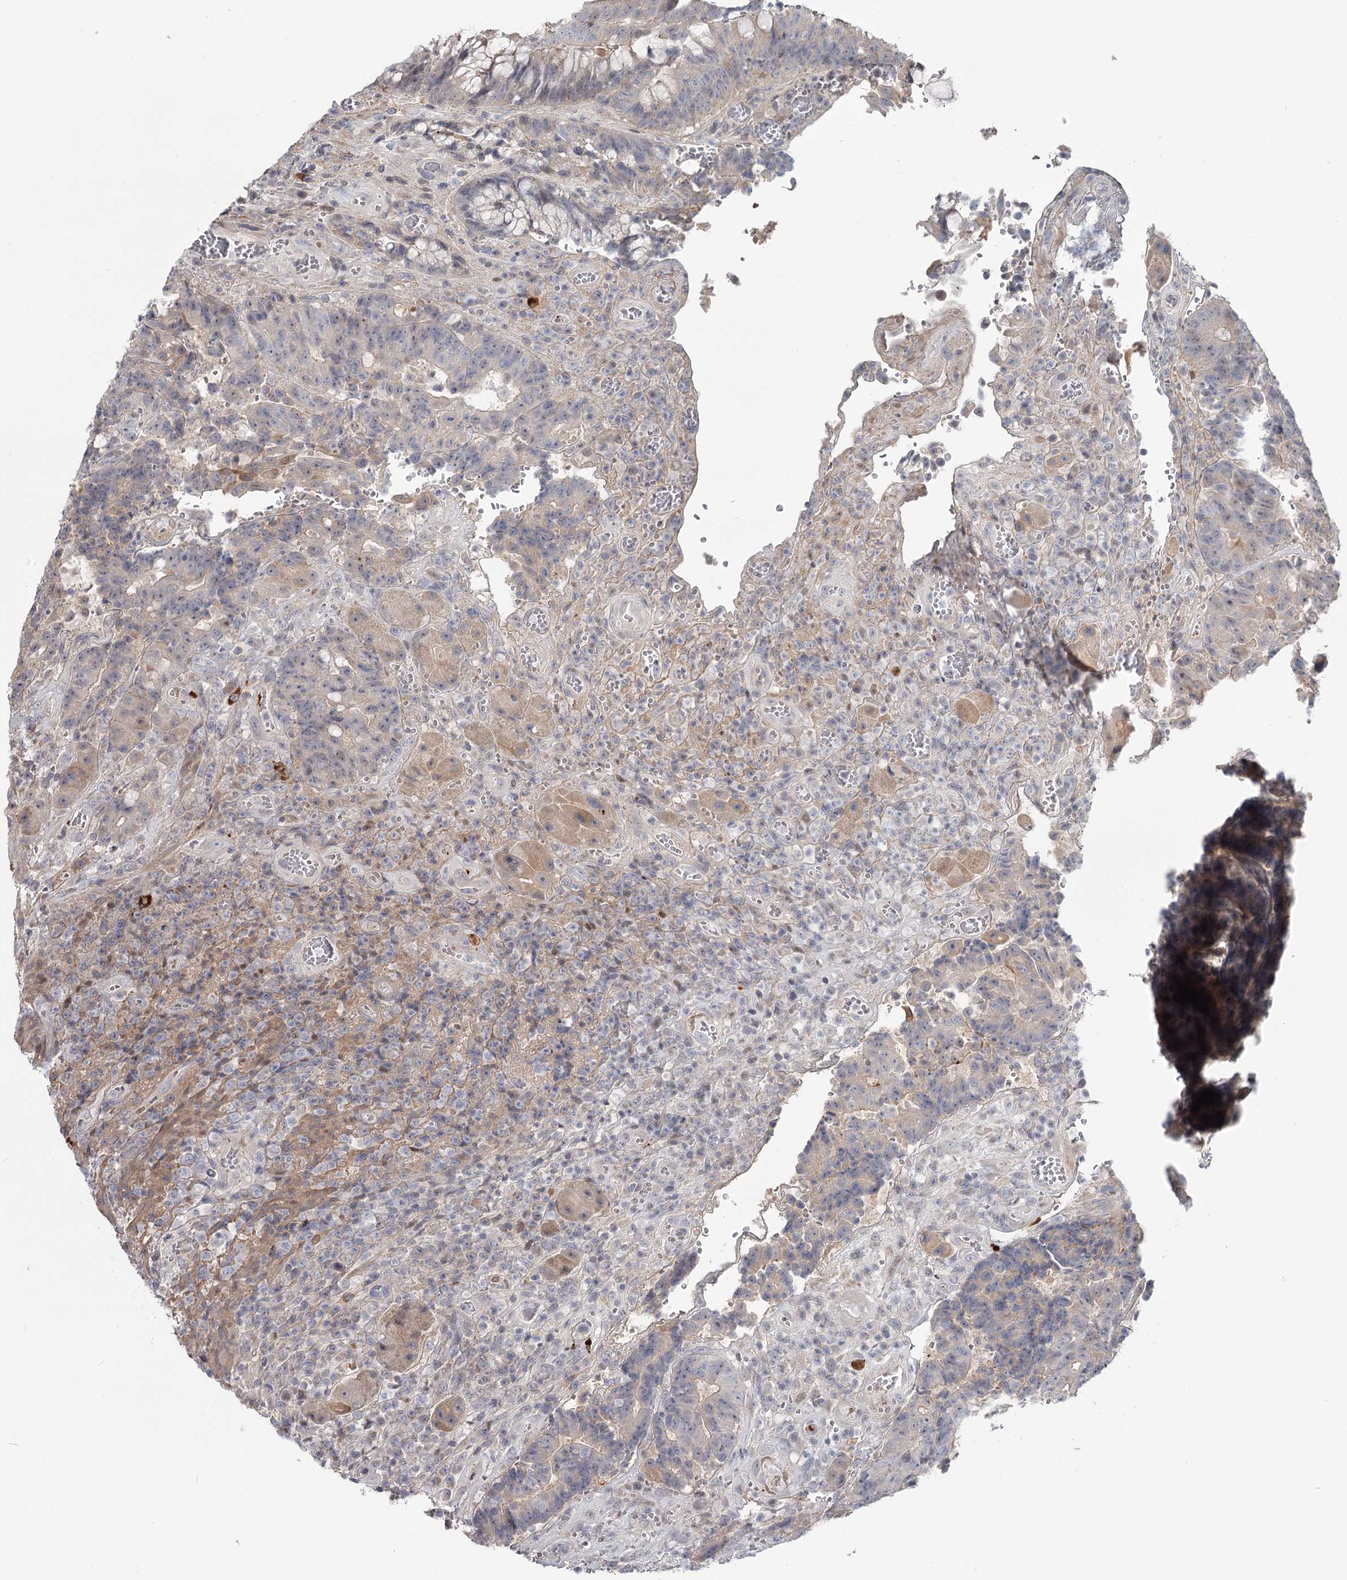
{"staining": {"intensity": "negative", "quantity": "none", "location": "none"}, "tissue": "colorectal cancer", "cell_type": "Tumor cells", "image_type": "cancer", "snomed": [{"axis": "morphology", "description": "Adenocarcinoma, NOS"}, {"axis": "topography", "description": "Rectum"}], "caption": "This is an IHC image of colorectal cancer. There is no staining in tumor cells.", "gene": "DHRS9", "patient": {"sex": "male", "age": 69}}